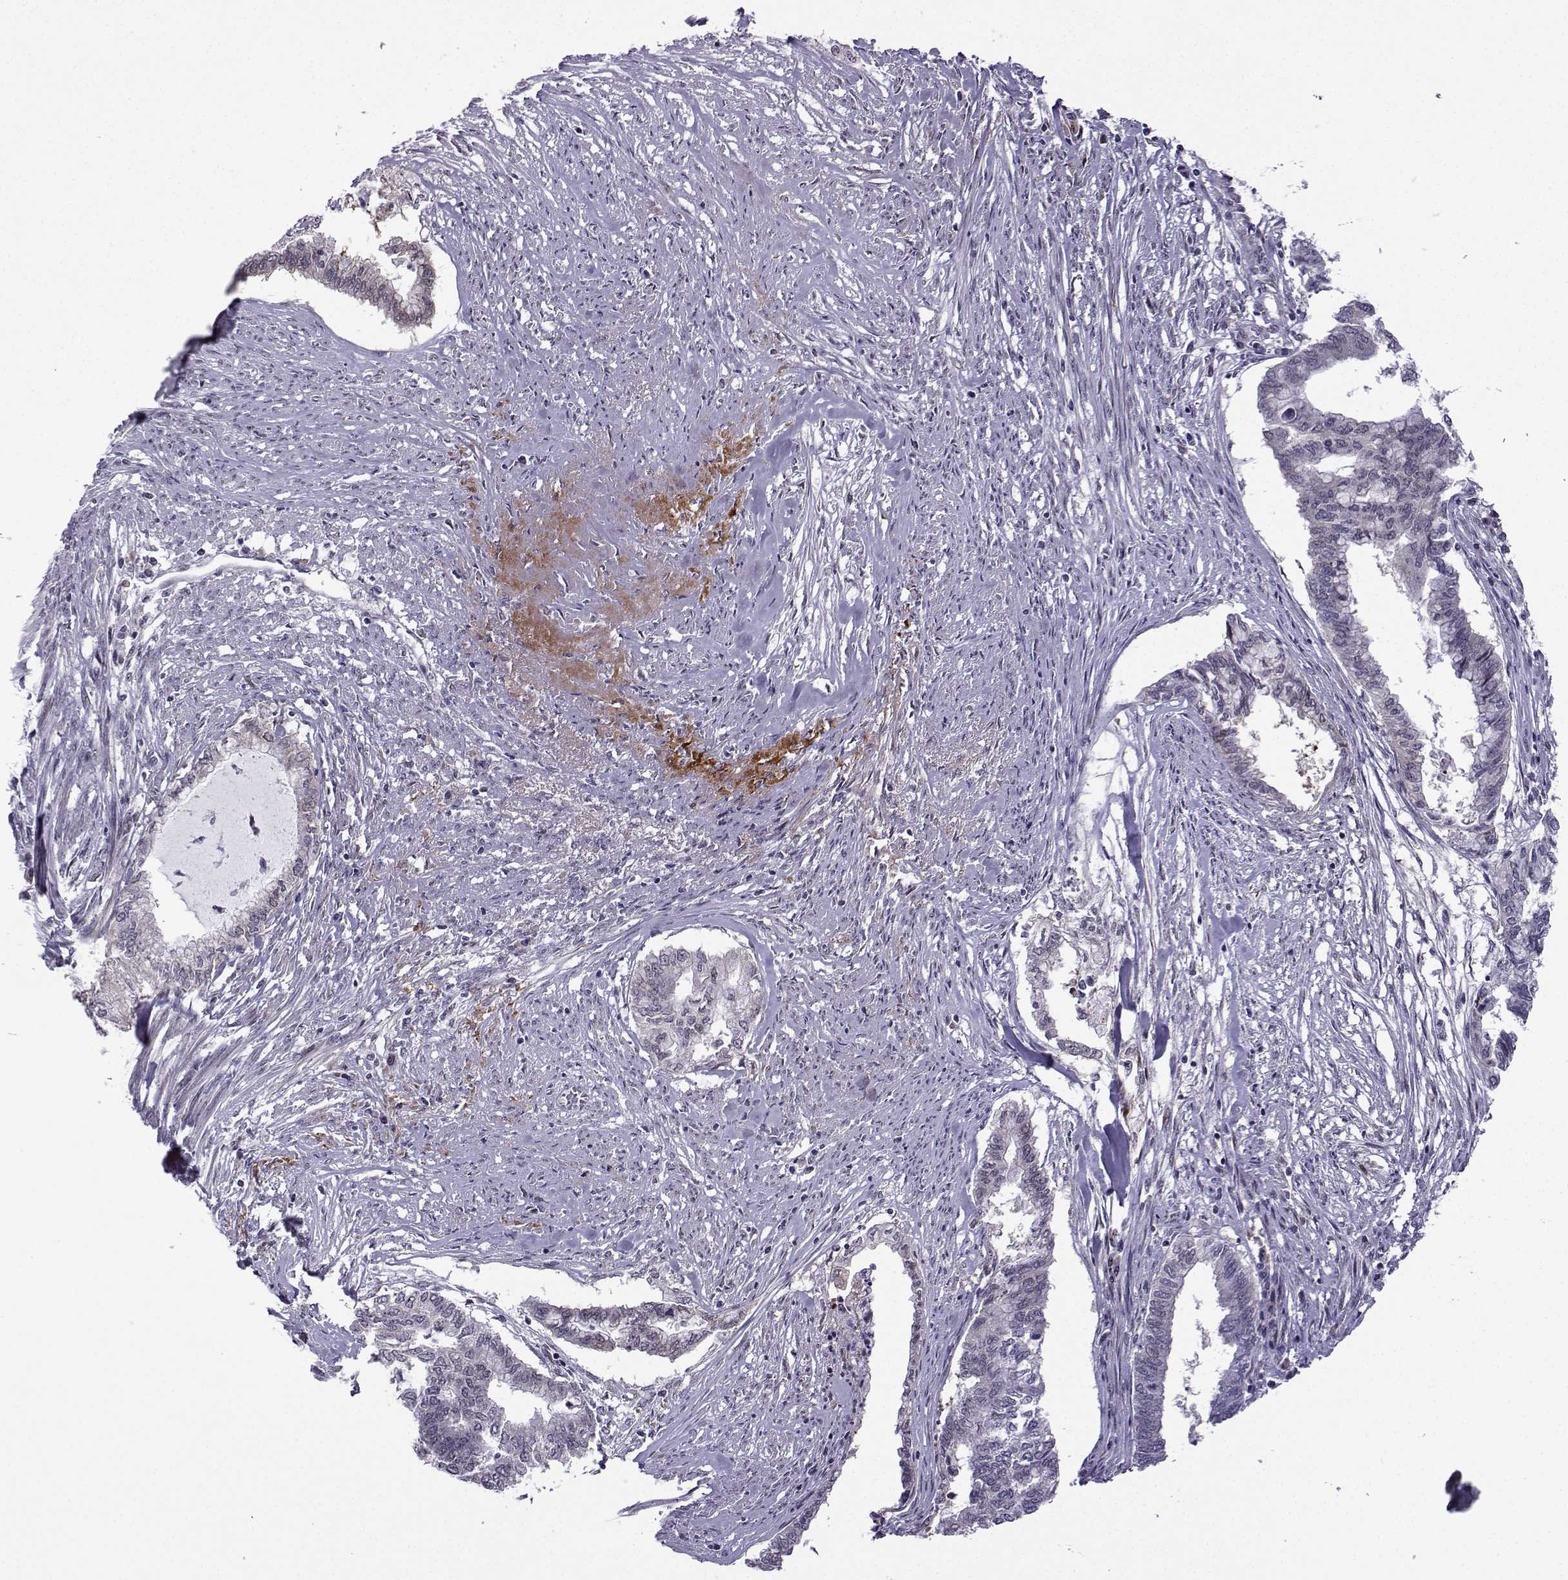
{"staining": {"intensity": "negative", "quantity": "none", "location": "none"}, "tissue": "endometrial cancer", "cell_type": "Tumor cells", "image_type": "cancer", "snomed": [{"axis": "morphology", "description": "Adenocarcinoma, NOS"}, {"axis": "topography", "description": "Endometrium"}], "caption": "There is no significant expression in tumor cells of endometrial cancer.", "gene": "FGF3", "patient": {"sex": "female", "age": 79}}